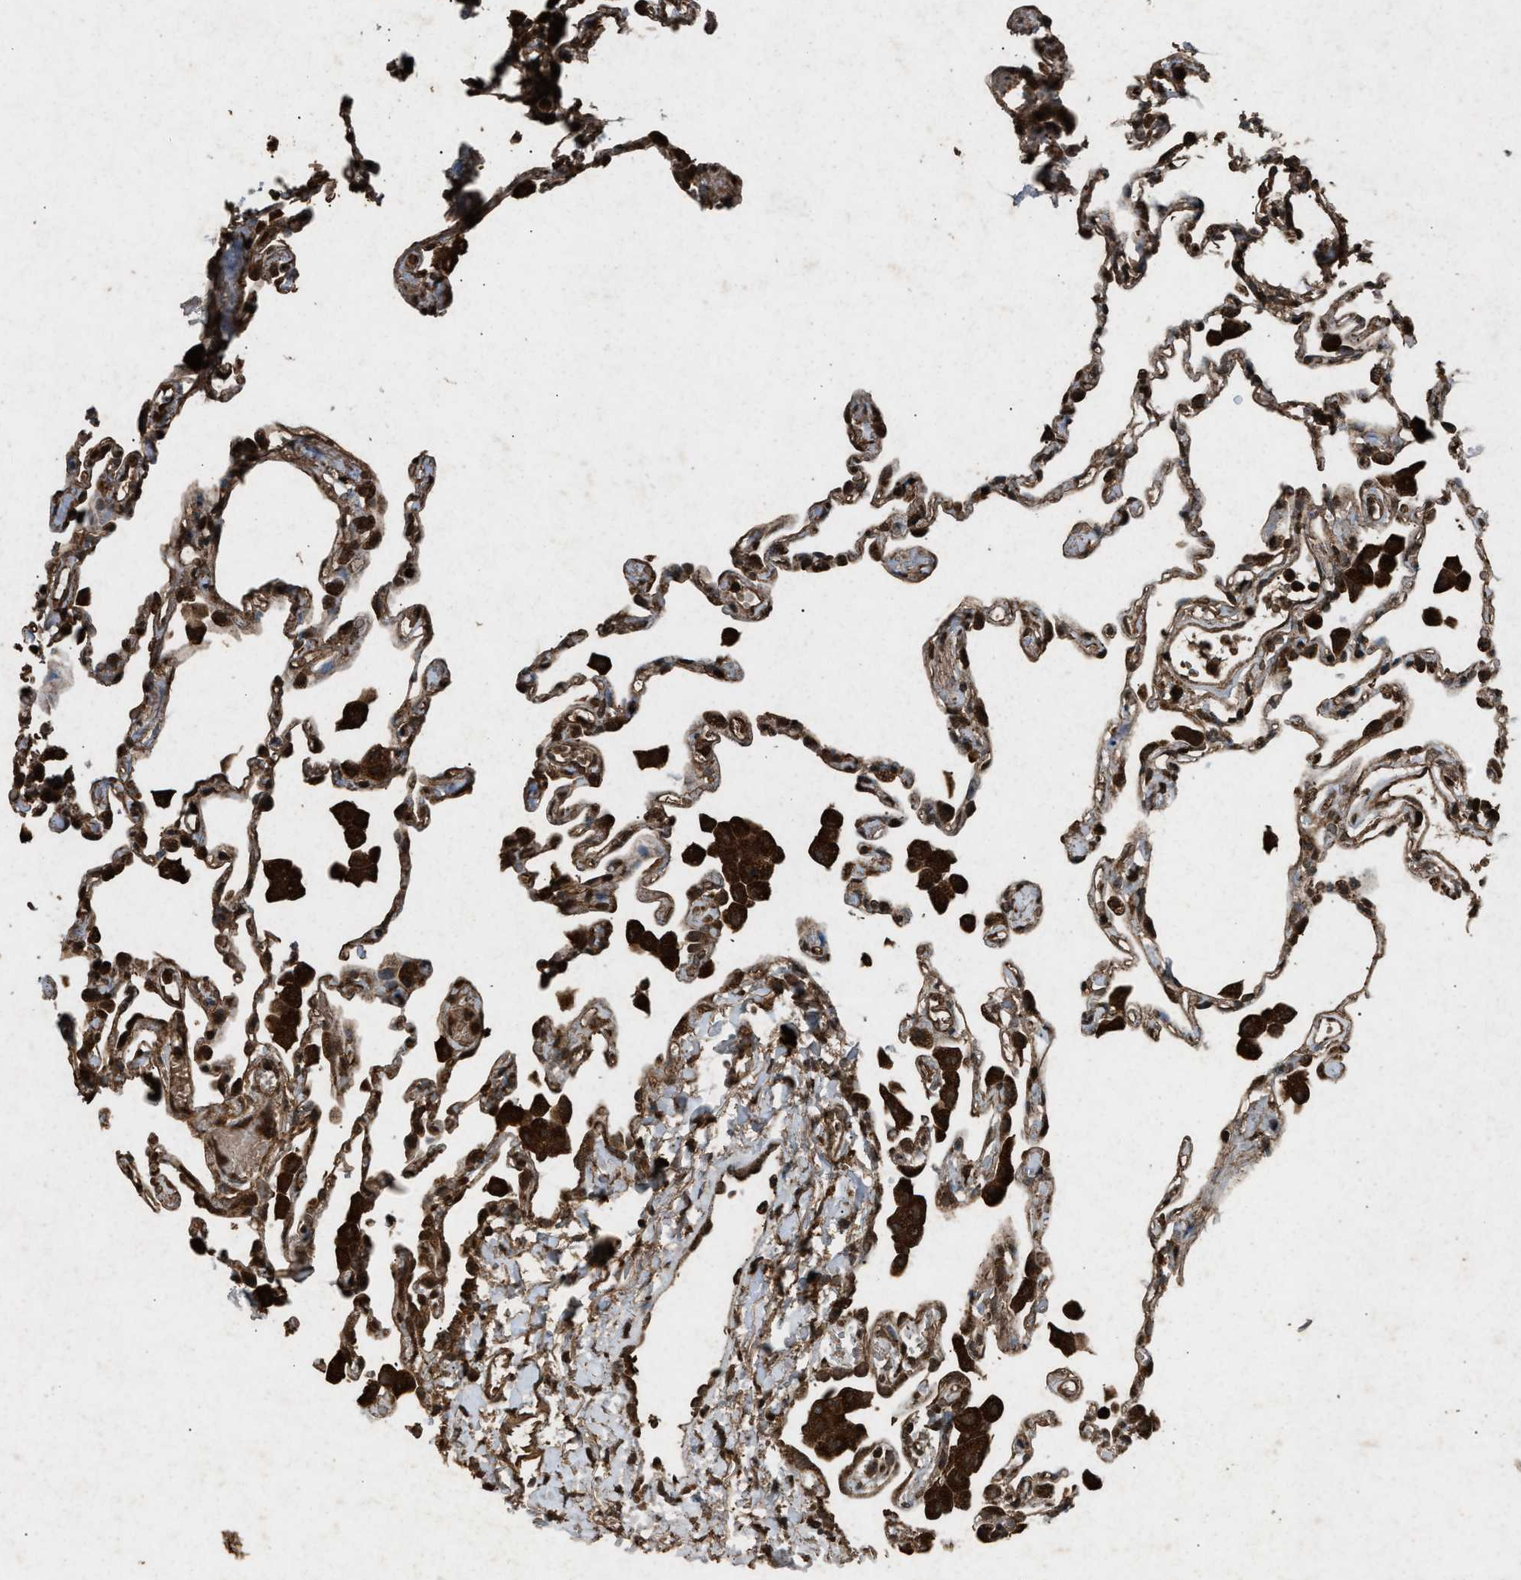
{"staining": {"intensity": "moderate", "quantity": "25%-75%", "location": "cytoplasmic/membranous"}, "tissue": "lung", "cell_type": "Alveolar cells", "image_type": "normal", "snomed": [{"axis": "morphology", "description": "Normal tissue, NOS"}, {"axis": "topography", "description": "Lung"}], "caption": "Immunohistochemistry (IHC) of normal lung displays medium levels of moderate cytoplasmic/membranous positivity in approximately 25%-75% of alveolar cells.", "gene": "OAS1", "patient": {"sex": "female", "age": 49}}